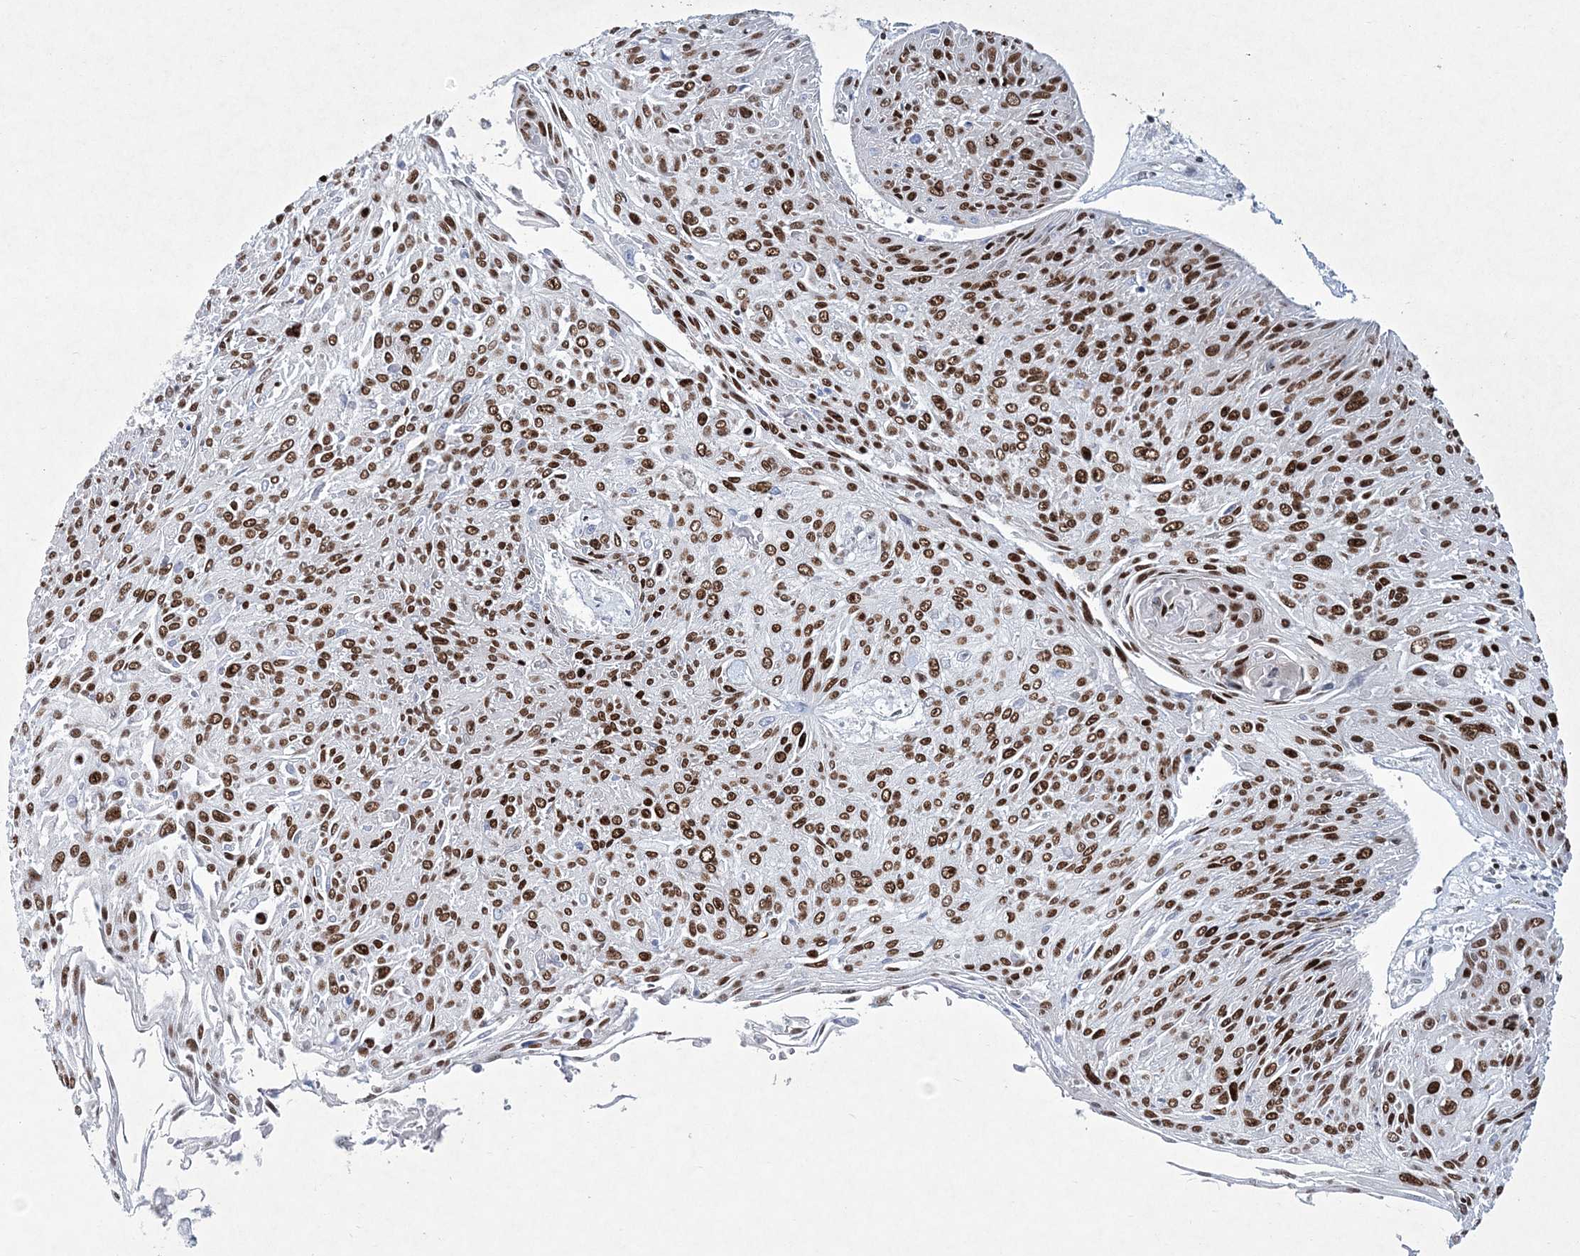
{"staining": {"intensity": "strong", "quantity": ">75%", "location": "nuclear"}, "tissue": "cervical cancer", "cell_type": "Tumor cells", "image_type": "cancer", "snomed": [{"axis": "morphology", "description": "Squamous cell carcinoma, NOS"}, {"axis": "topography", "description": "Cervix"}], "caption": "Cervical cancer (squamous cell carcinoma) tissue demonstrates strong nuclear positivity in approximately >75% of tumor cells, visualized by immunohistochemistry.", "gene": "LRRFIP2", "patient": {"sex": "female", "age": 51}}